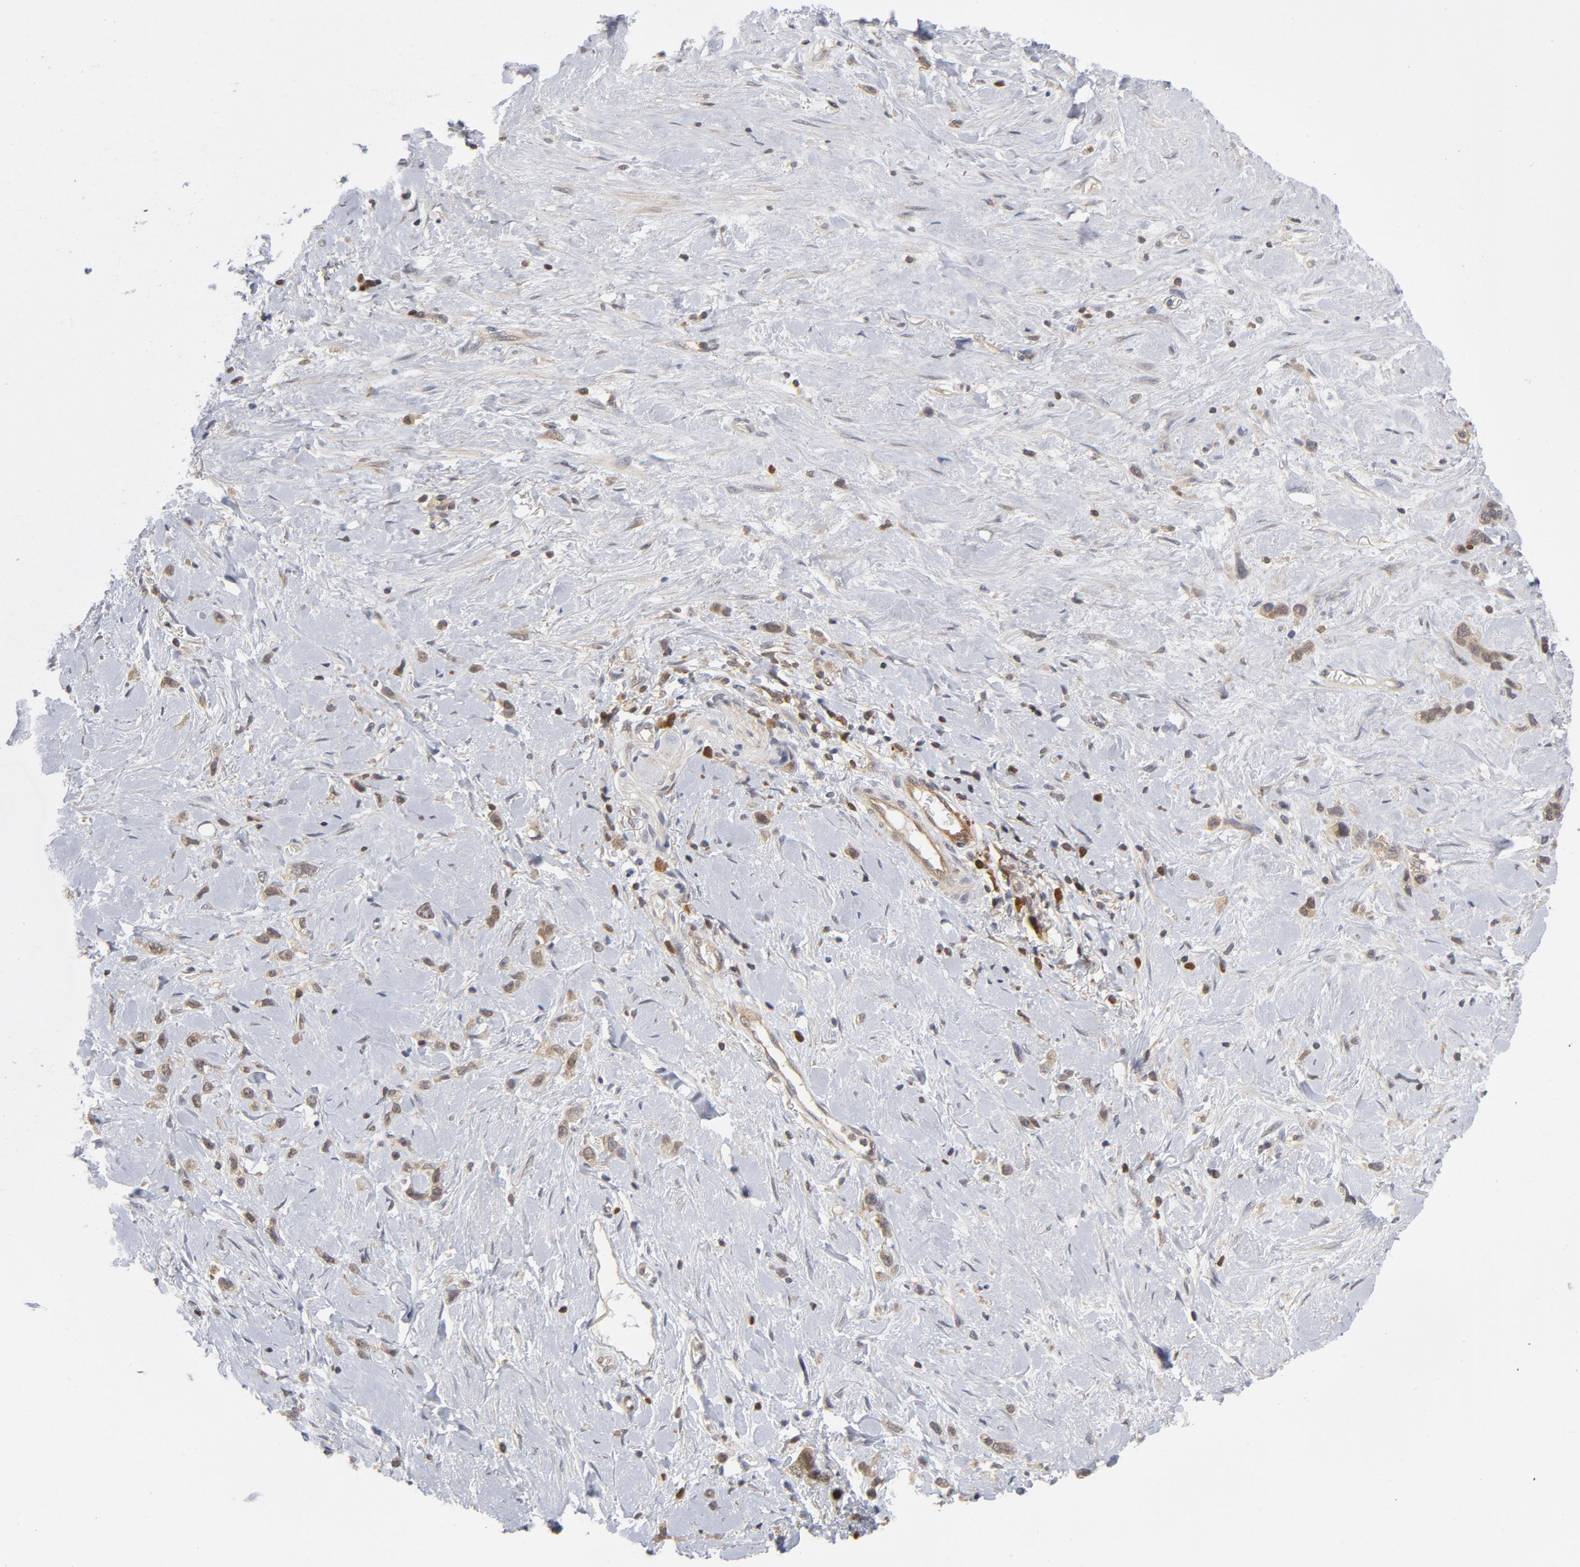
{"staining": {"intensity": "weak", "quantity": ">75%", "location": "cytoplasmic/membranous"}, "tissue": "stomach cancer", "cell_type": "Tumor cells", "image_type": "cancer", "snomed": [{"axis": "morphology", "description": "Normal tissue, NOS"}, {"axis": "morphology", "description": "Adenocarcinoma, NOS"}, {"axis": "morphology", "description": "Adenocarcinoma, High grade"}, {"axis": "topography", "description": "Stomach, upper"}, {"axis": "topography", "description": "Stomach"}], "caption": "The histopathology image displays staining of adenocarcinoma (stomach), revealing weak cytoplasmic/membranous protein staining (brown color) within tumor cells. (DAB (3,3'-diaminobenzidine) IHC, brown staining for protein, blue staining for nuclei).", "gene": "TRADD", "patient": {"sex": "female", "age": 65}}